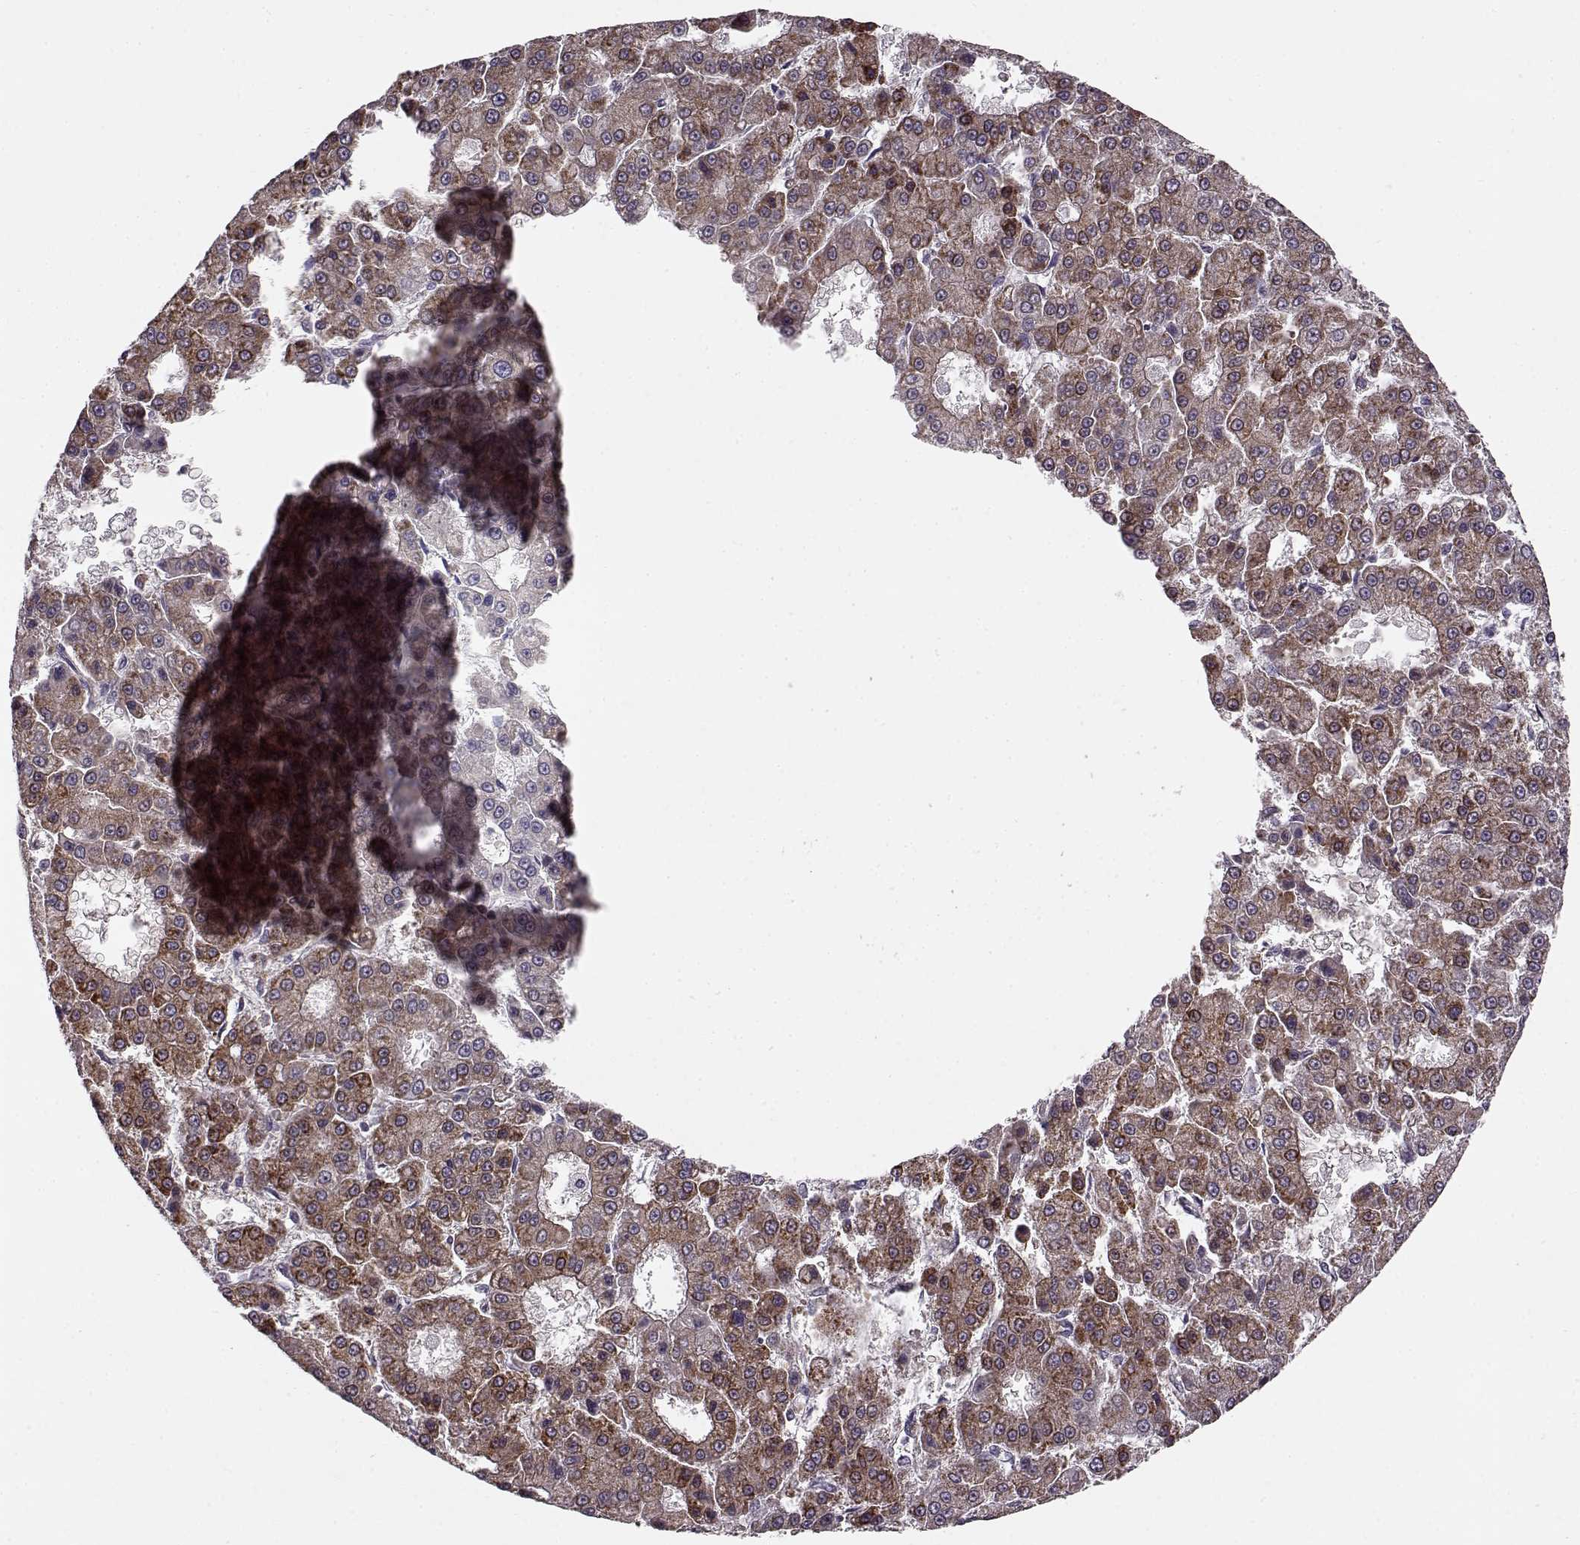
{"staining": {"intensity": "moderate", "quantity": "25%-75%", "location": "cytoplasmic/membranous"}, "tissue": "liver cancer", "cell_type": "Tumor cells", "image_type": "cancer", "snomed": [{"axis": "morphology", "description": "Carcinoma, Hepatocellular, NOS"}, {"axis": "topography", "description": "Liver"}], "caption": "Immunohistochemical staining of human liver hepatocellular carcinoma shows moderate cytoplasmic/membranous protein staining in about 25%-75% of tumor cells.", "gene": "SLAIN2", "patient": {"sex": "male", "age": 70}}